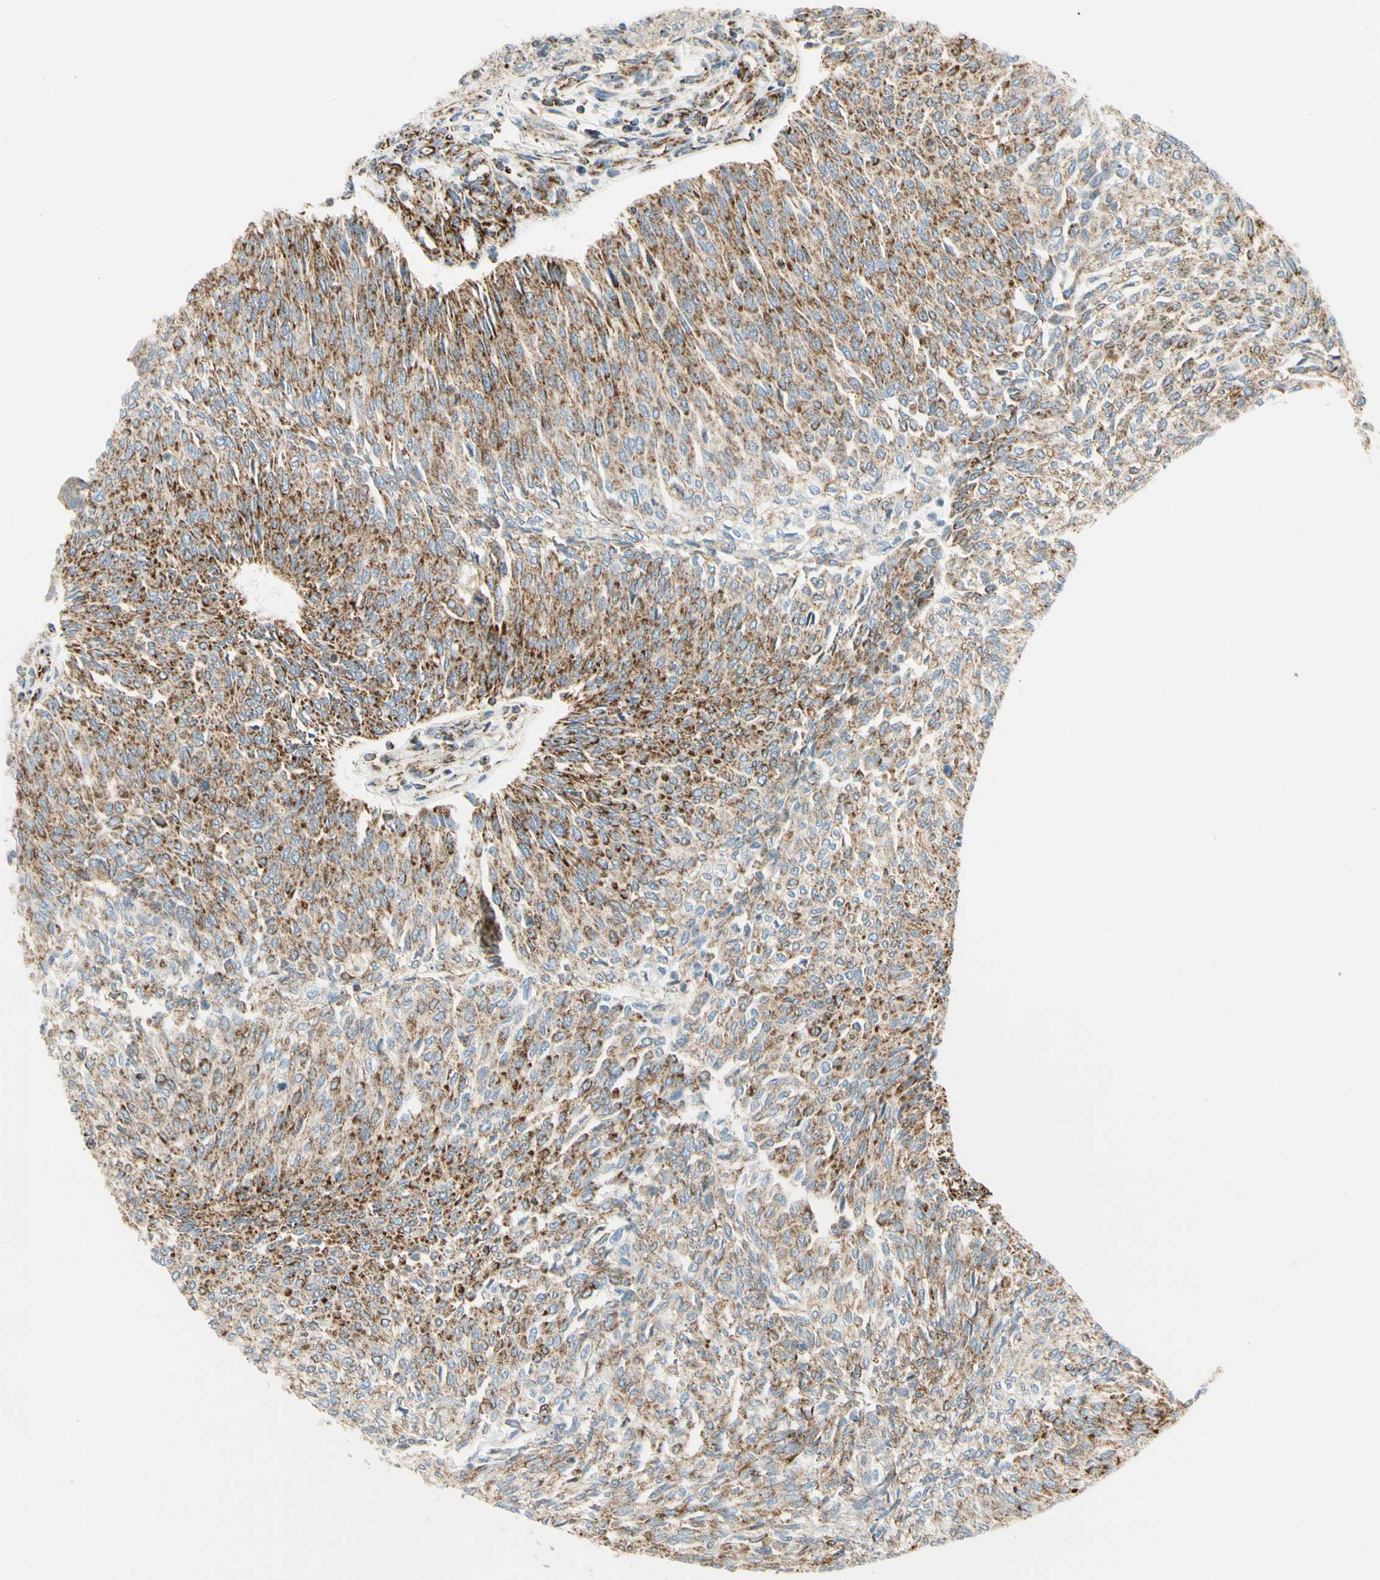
{"staining": {"intensity": "strong", "quantity": ">75%", "location": "cytoplasmic/membranous"}, "tissue": "urothelial cancer", "cell_type": "Tumor cells", "image_type": "cancer", "snomed": [{"axis": "morphology", "description": "Urothelial carcinoma, Low grade"}, {"axis": "topography", "description": "Urinary bladder"}], "caption": "Urothelial cancer stained with a brown dye displays strong cytoplasmic/membranous positive positivity in approximately >75% of tumor cells.", "gene": "TBC1D10A", "patient": {"sex": "female", "age": 79}}